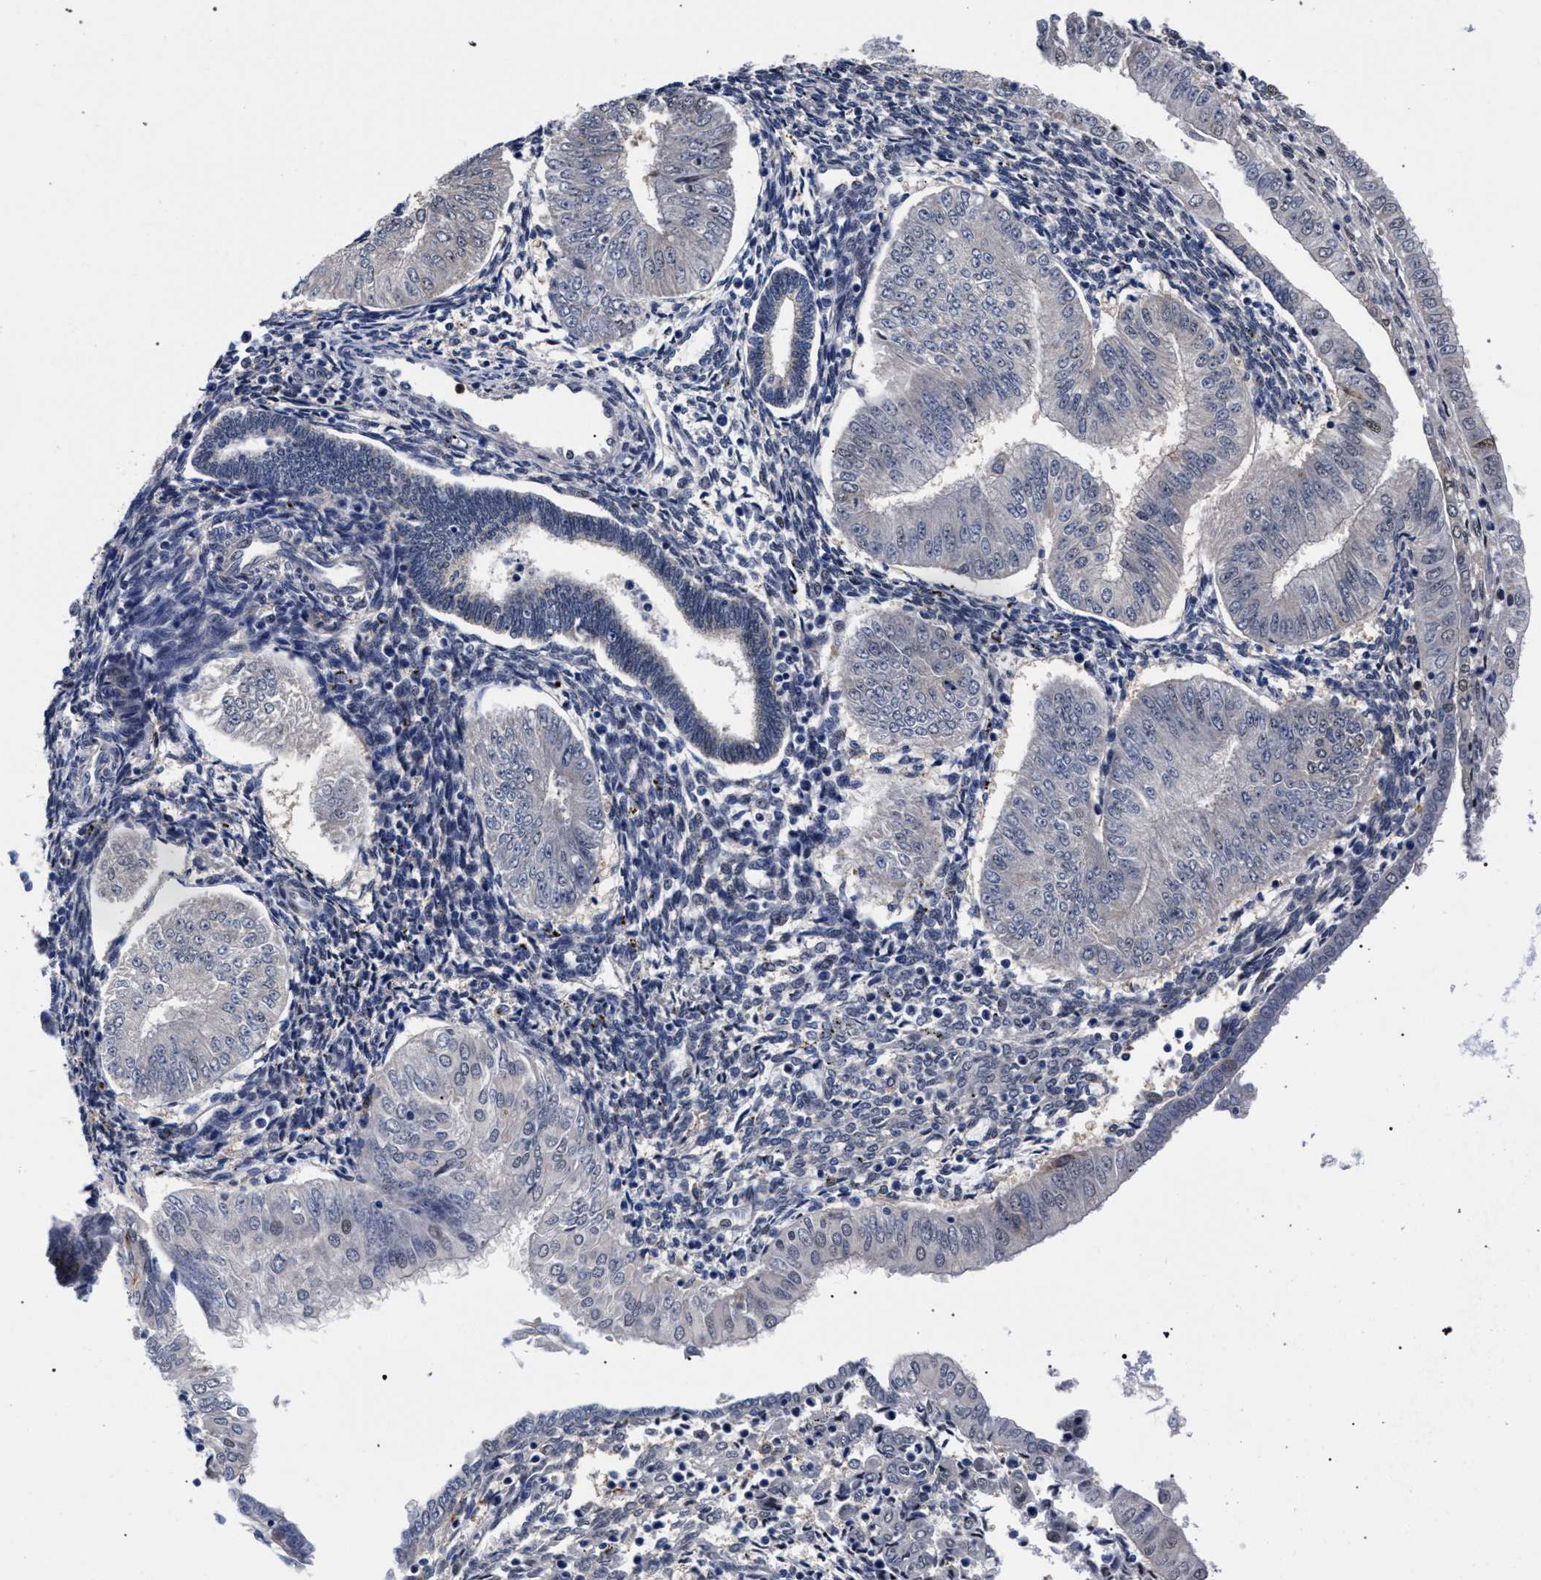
{"staining": {"intensity": "negative", "quantity": "none", "location": "none"}, "tissue": "endometrial cancer", "cell_type": "Tumor cells", "image_type": "cancer", "snomed": [{"axis": "morphology", "description": "Normal tissue, NOS"}, {"axis": "morphology", "description": "Adenocarcinoma, NOS"}, {"axis": "topography", "description": "Endometrium"}], "caption": "Immunohistochemistry image of neoplastic tissue: endometrial cancer stained with DAB (3,3'-diaminobenzidine) reveals no significant protein expression in tumor cells.", "gene": "ZNF462", "patient": {"sex": "female", "age": 53}}